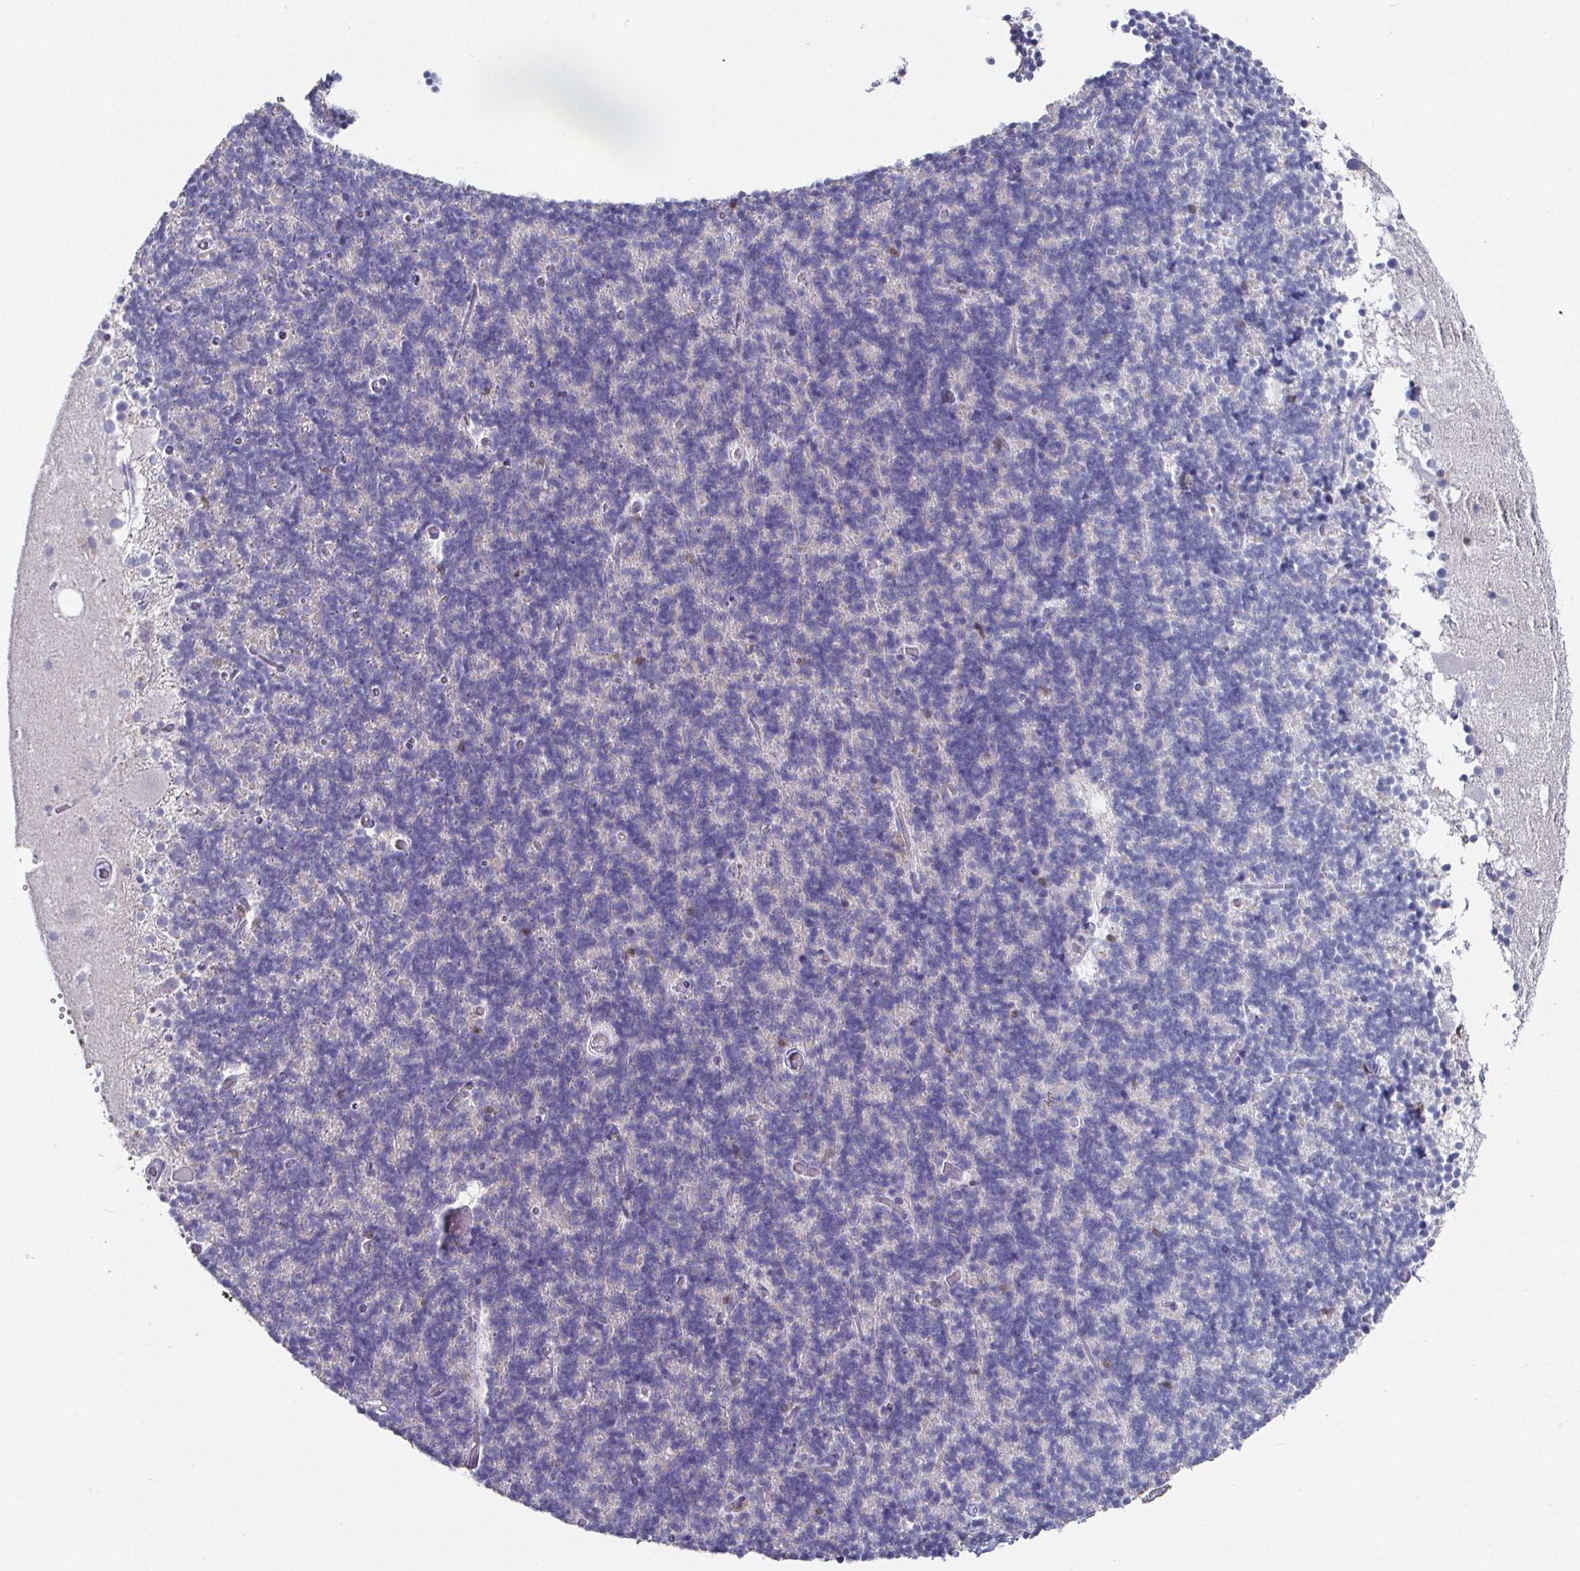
{"staining": {"intensity": "negative", "quantity": "none", "location": "none"}, "tissue": "cerebellum", "cell_type": "Cells in granular layer", "image_type": "normal", "snomed": [{"axis": "morphology", "description": "Normal tissue, NOS"}, {"axis": "topography", "description": "Cerebellum"}], "caption": "Immunohistochemistry (IHC) of unremarkable human cerebellum reveals no staining in cells in granular layer. (DAB (3,3'-diaminobenzidine) immunohistochemistry with hematoxylin counter stain).", "gene": "RUNX2", "patient": {"sex": "male", "age": 70}}